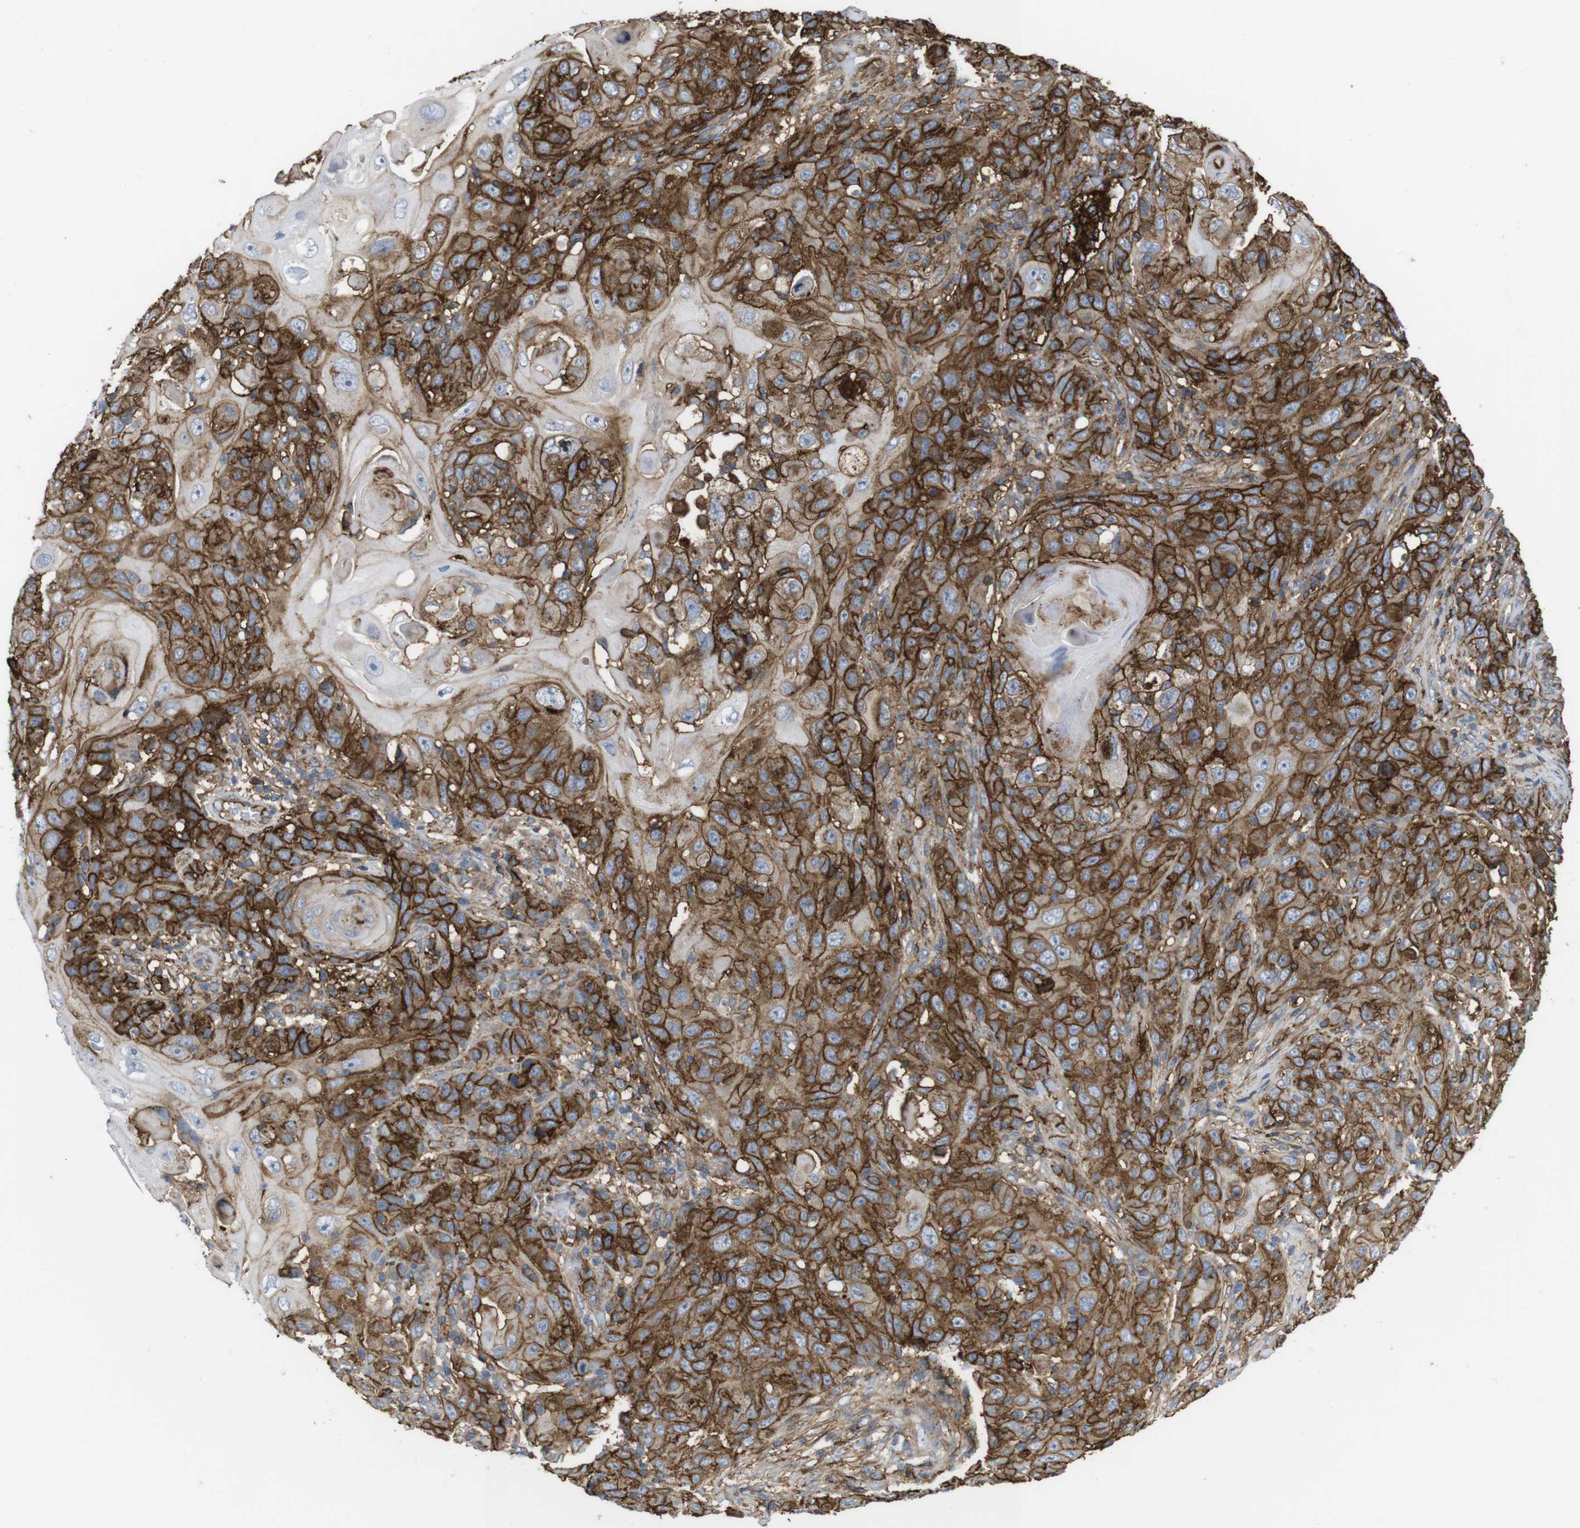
{"staining": {"intensity": "strong", "quantity": ">75%", "location": "cytoplasmic/membranous"}, "tissue": "skin cancer", "cell_type": "Tumor cells", "image_type": "cancer", "snomed": [{"axis": "morphology", "description": "Squamous cell carcinoma, NOS"}, {"axis": "topography", "description": "Skin"}], "caption": "Skin cancer was stained to show a protein in brown. There is high levels of strong cytoplasmic/membranous expression in about >75% of tumor cells.", "gene": "CCR6", "patient": {"sex": "female", "age": 88}}